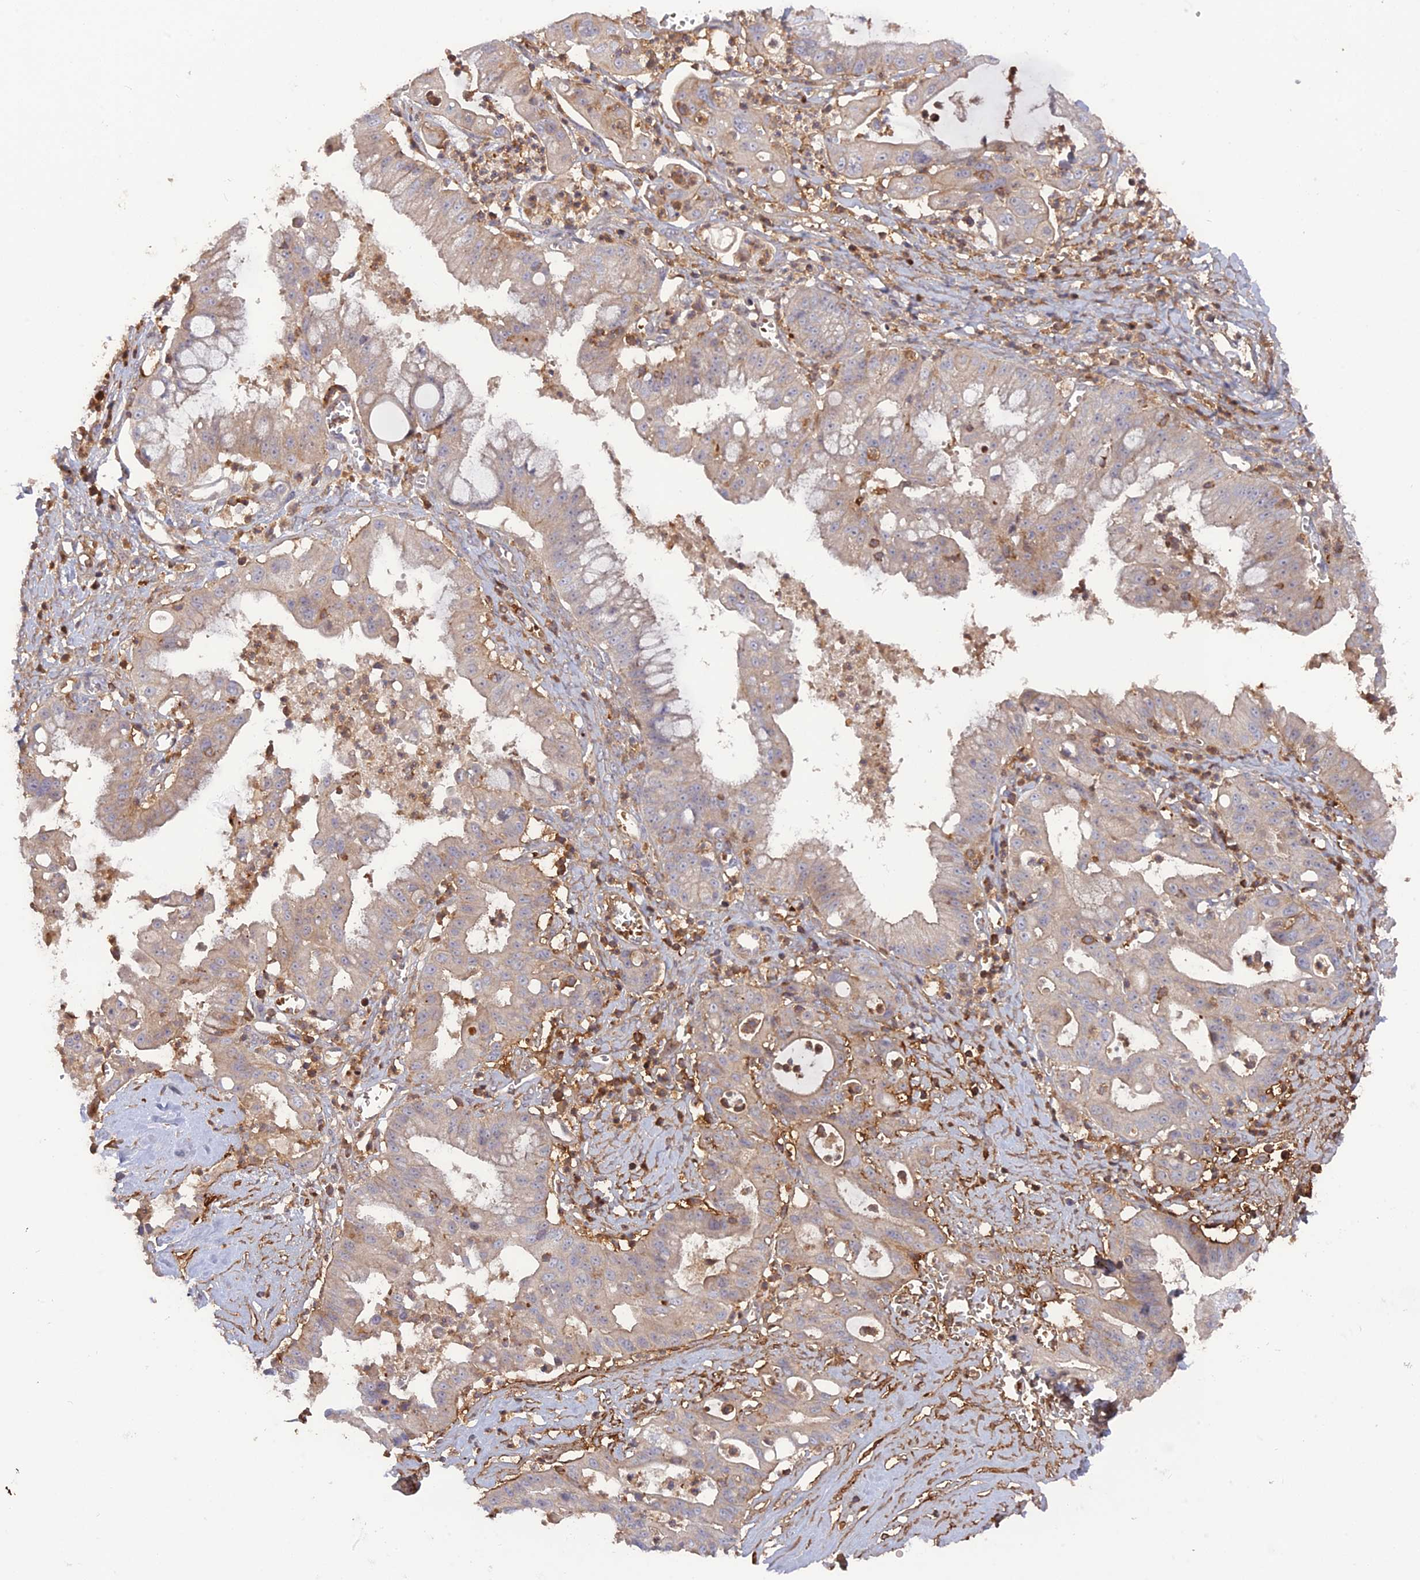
{"staining": {"intensity": "weak", "quantity": "<25%", "location": "cytoplasmic/membranous"}, "tissue": "ovarian cancer", "cell_type": "Tumor cells", "image_type": "cancer", "snomed": [{"axis": "morphology", "description": "Cystadenocarcinoma, mucinous, NOS"}, {"axis": "topography", "description": "Ovary"}], "caption": "Immunohistochemistry histopathology image of human ovarian mucinous cystadenocarcinoma stained for a protein (brown), which shows no expression in tumor cells.", "gene": "CPNE7", "patient": {"sex": "female", "age": 70}}